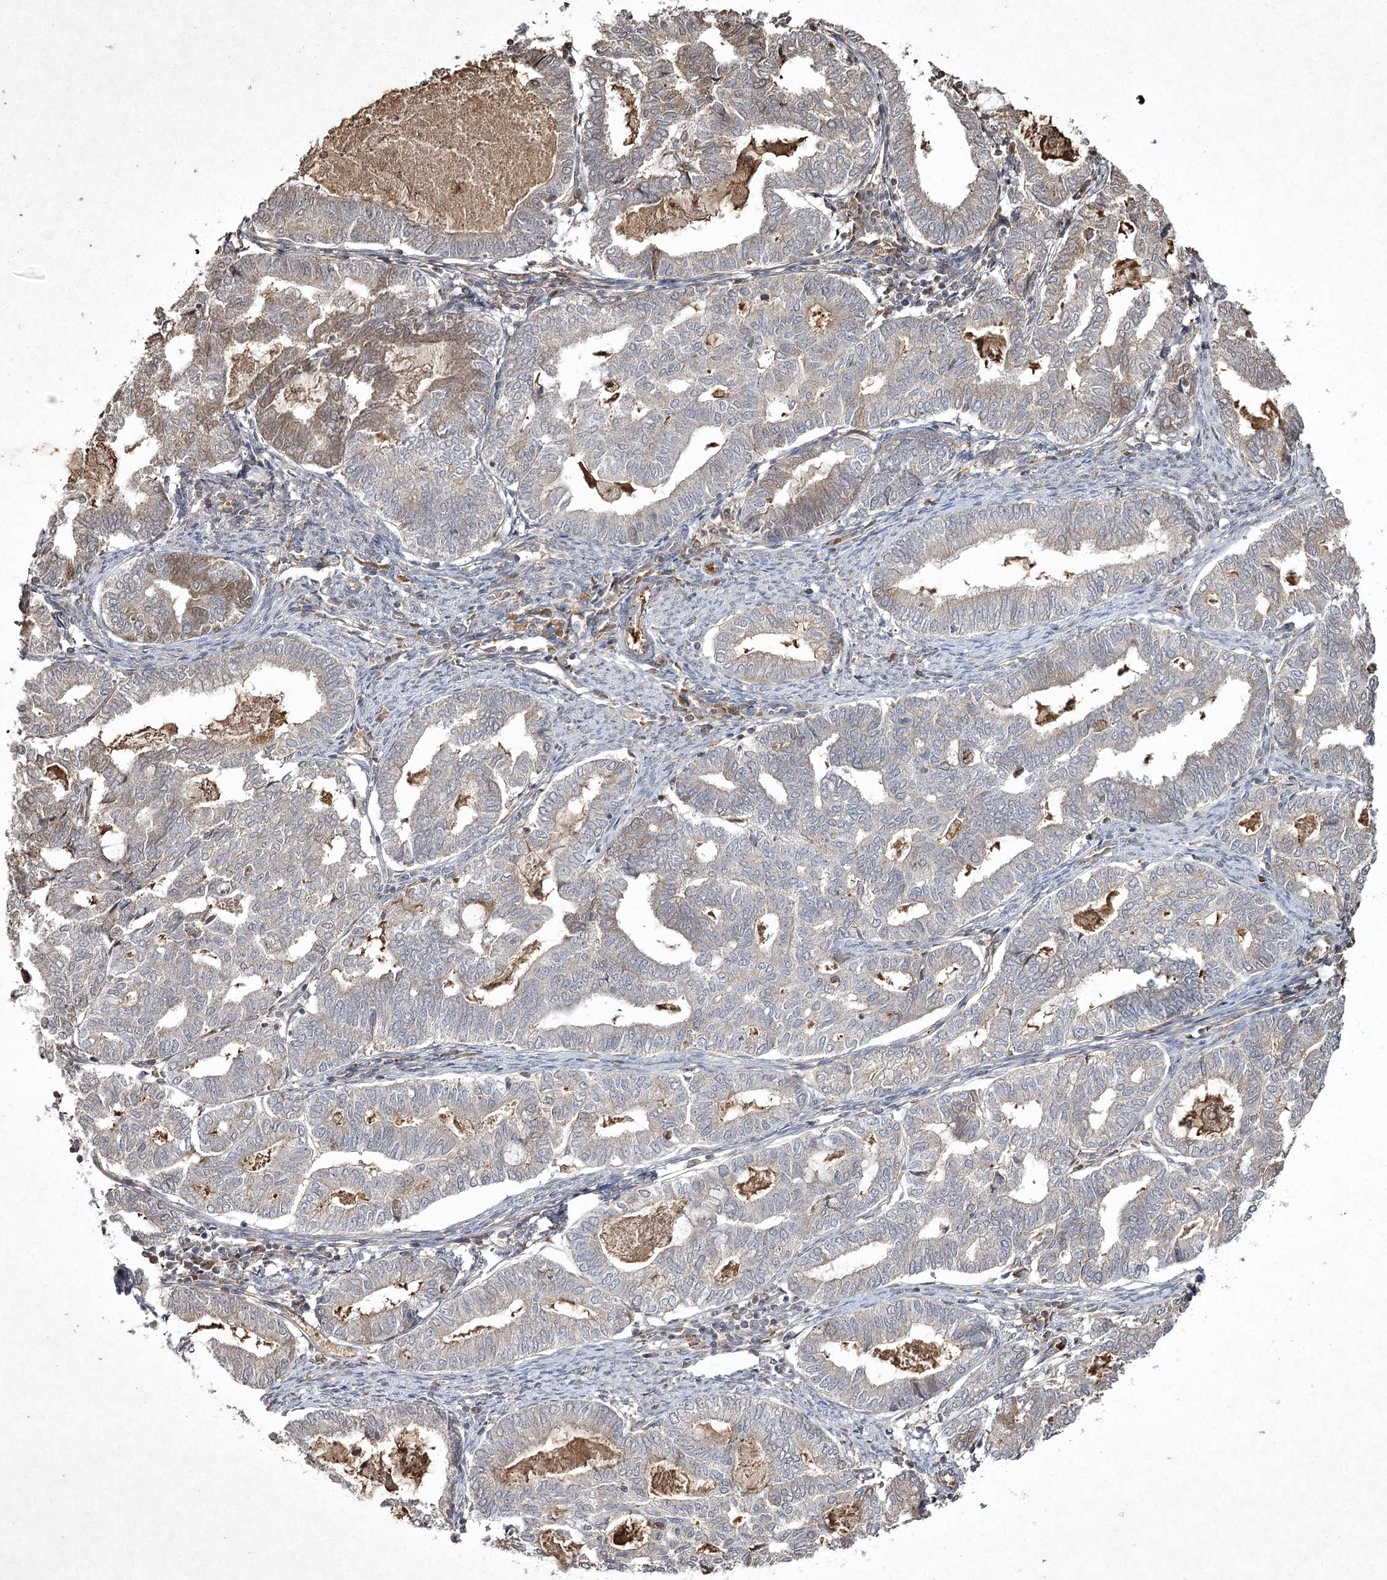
{"staining": {"intensity": "weak", "quantity": "<25%", "location": "cytoplasmic/membranous"}, "tissue": "endometrial cancer", "cell_type": "Tumor cells", "image_type": "cancer", "snomed": [{"axis": "morphology", "description": "Adenocarcinoma, NOS"}, {"axis": "topography", "description": "Endometrium"}], "caption": "IHC image of endometrial cancer stained for a protein (brown), which reveals no expression in tumor cells.", "gene": "CYP2B6", "patient": {"sex": "female", "age": 79}}